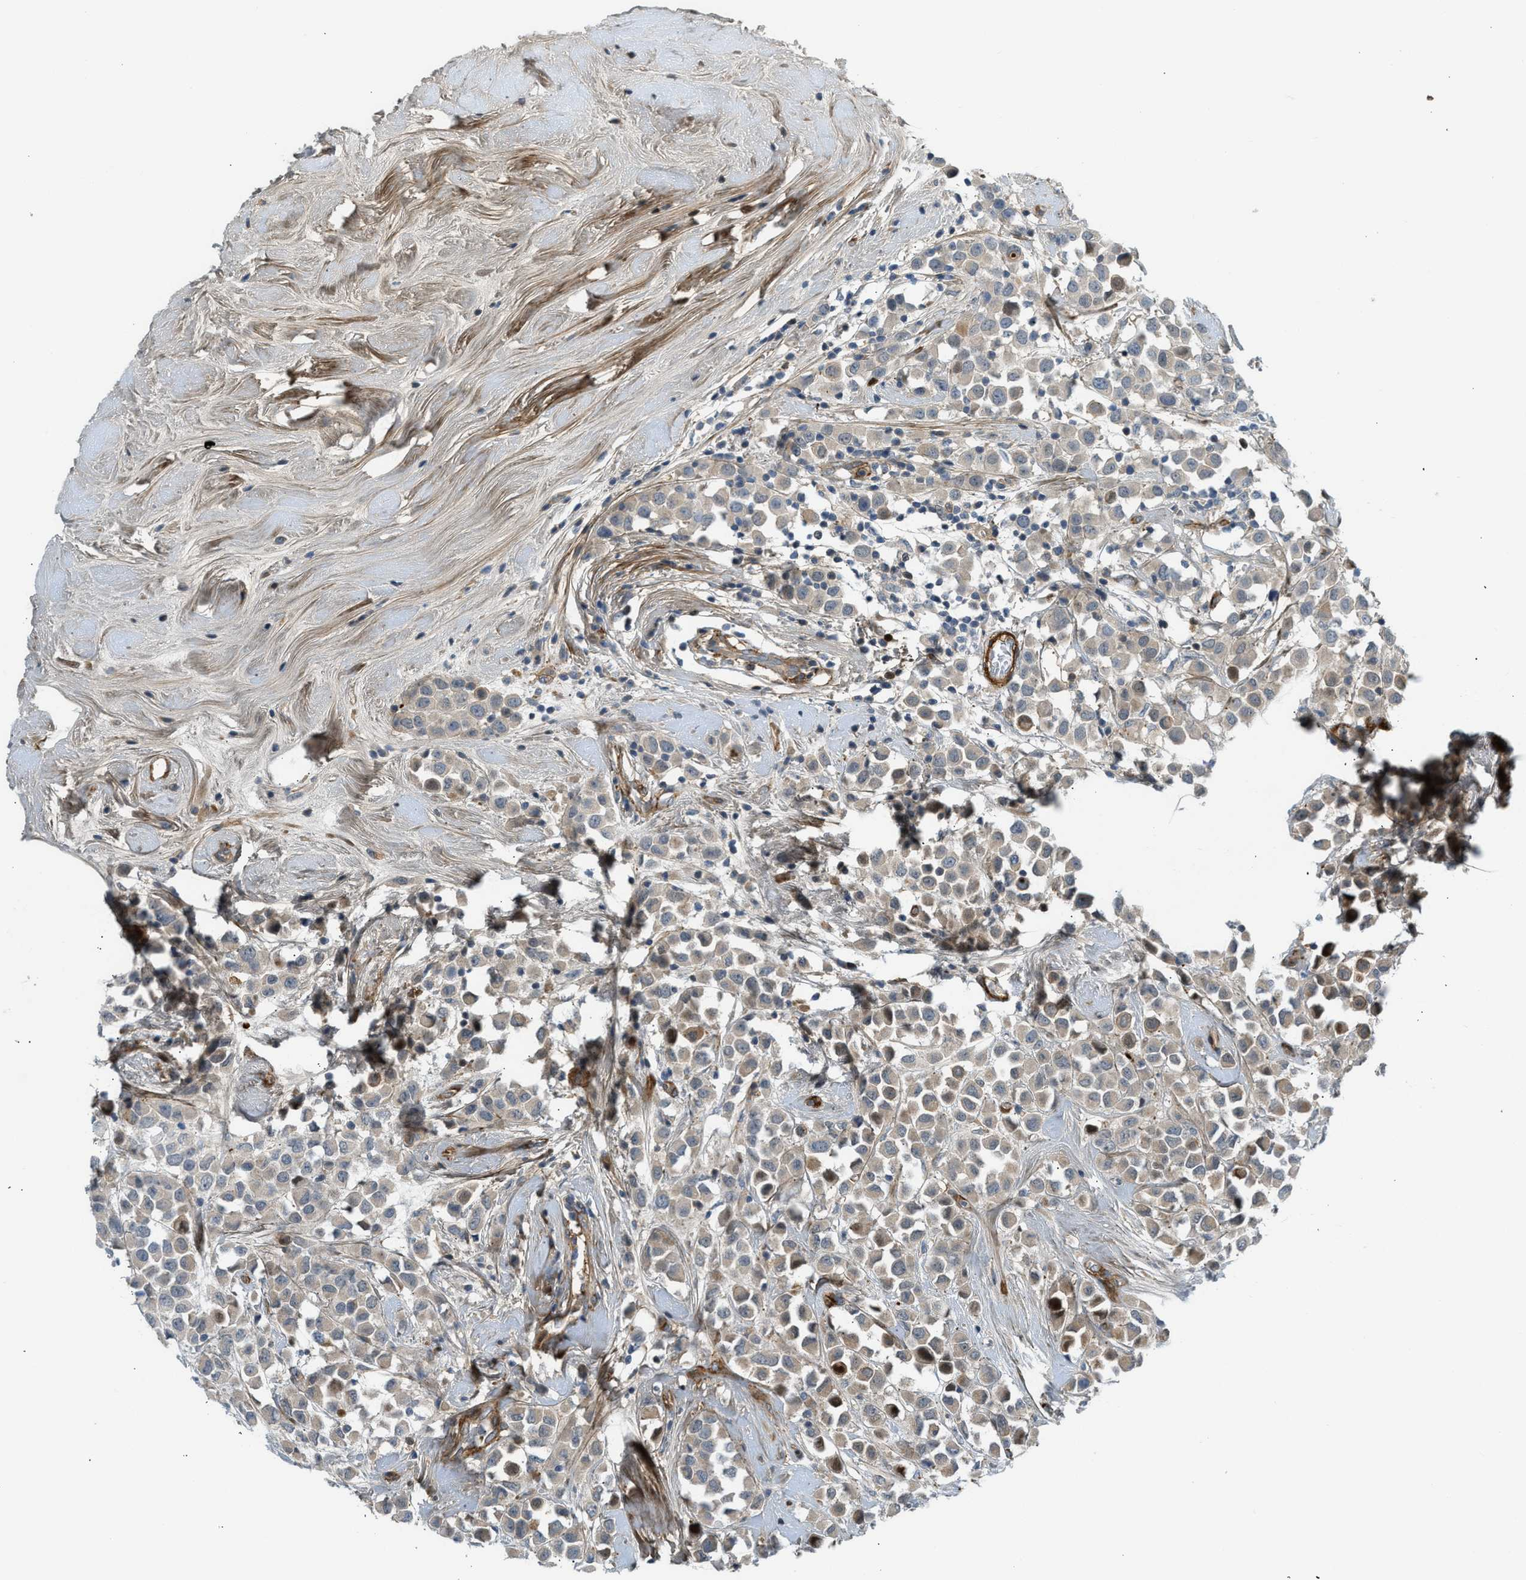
{"staining": {"intensity": "weak", "quantity": ">75%", "location": "cytoplasmic/membranous"}, "tissue": "breast cancer", "cell_type": "Tumor cells", "image_type": "cancer", "snomed": [{"axis": "morphology", "description": "Duct carcinoma"}, {"axis": "topography", "description": "Breast"}], "caption": "The histopathology image exhibits a brown stain indicating the presence of a protein in the cytoplasmic/membranous of tumor cells in breast cancer.", "gene": "EDNRA", "patient": {"sex": "female", "age": 61}}